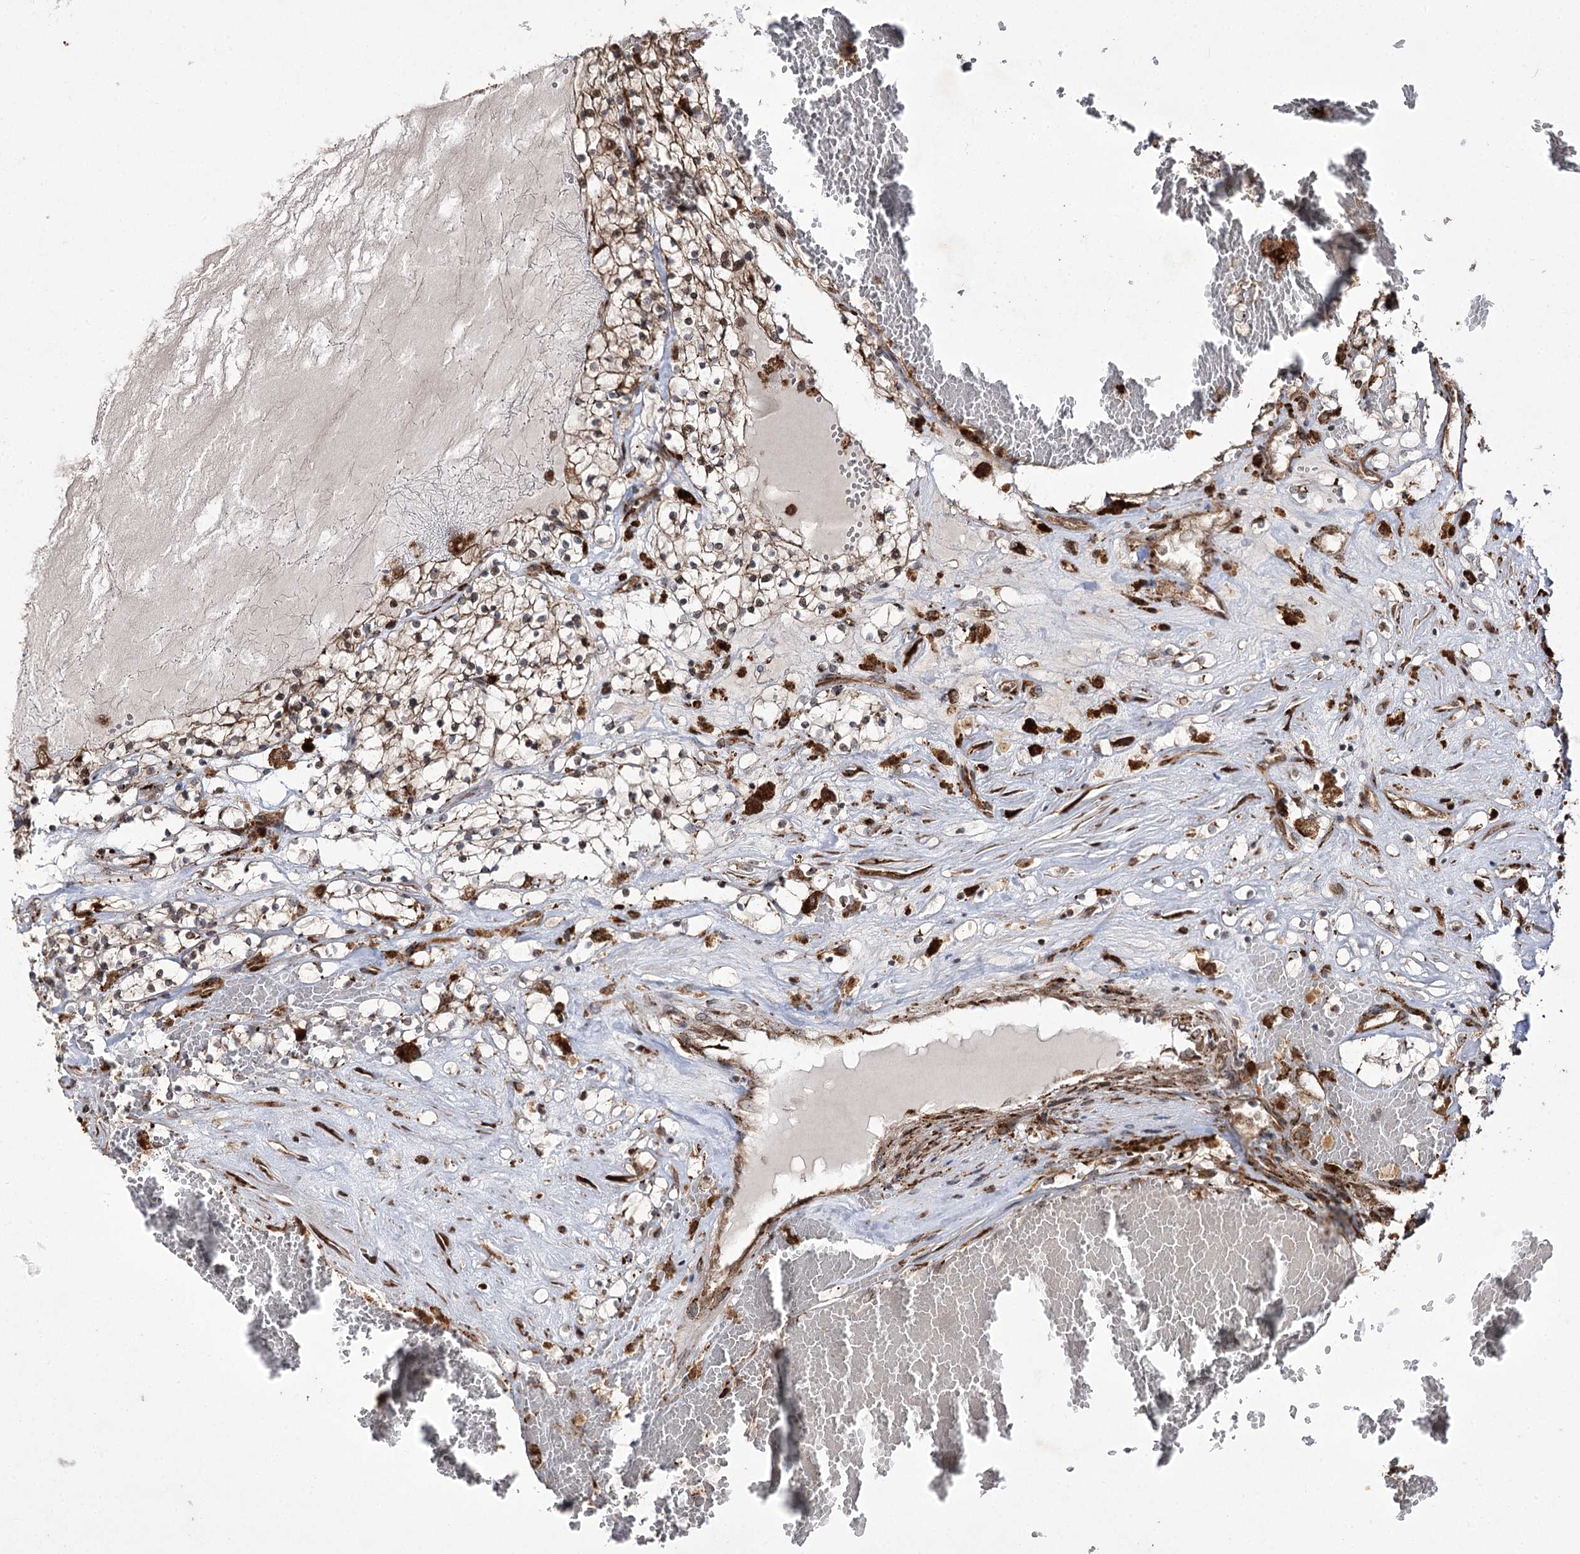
{"staining": {"intensity": "moderate", "quantity": ">75%", "location": "cytoplasmic/membranous"}, "tissue": "renal cancer", "cell_type": "Tumor cells", "image_type": "cancer", "snomed": [{"axis": "morphology", "description": "Normal tissue, NOS"}, {"axis": "morphology", "description": "Adenocarcinoma, NOS"}, {"axis": "topography", "description": "Kidney"}], "caption": "Moderate cytoplasmic/membranous protein expression is identified in approximately >75% of tumor cells in renal cancer (adenocarcinoma).", "gene": "FANCL", "patient": {"sex": "male", "age": 68}}